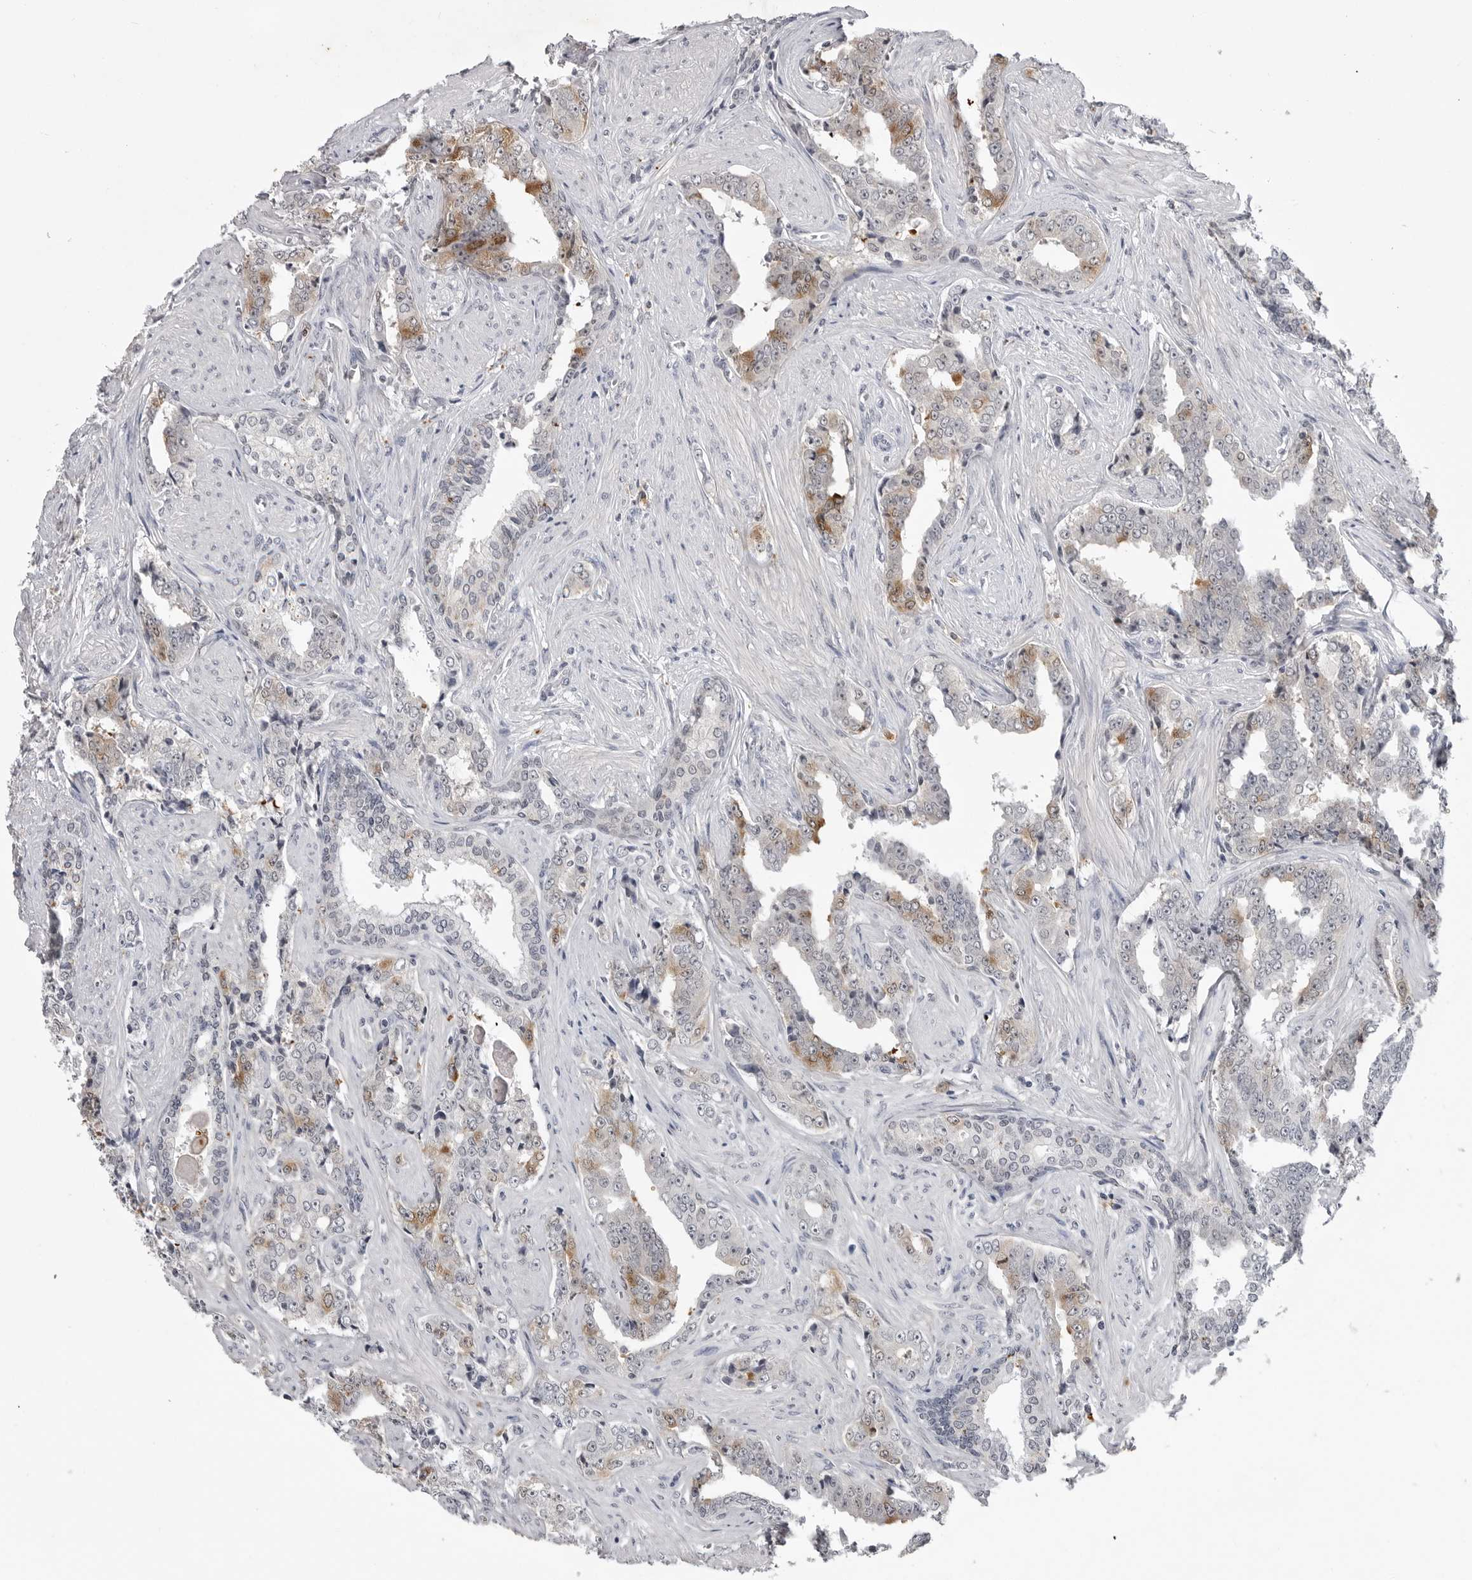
{"staining": {"intensity": "moderate", "quantity": "<25%", "location": "cytoplasmic/membranous"}, "tissue": "prostate cancer", "cell_type": "Tumor cells", "image_type": "cancer", "snomed": [{"axis": "morphology", "description": "Adenocarcinoma, High grade"}, {"axis": "topography", "description": "Prostate"}], "caption": "The histopathology image demonstrates immunohistochemical staining of prostate cancer. There is moderate cytoplasmic/membranous expression is appreciated in approximately <25% of tumor cells.", "gene": "RRM1", "patient": {"sex": "male", "age": 71}}